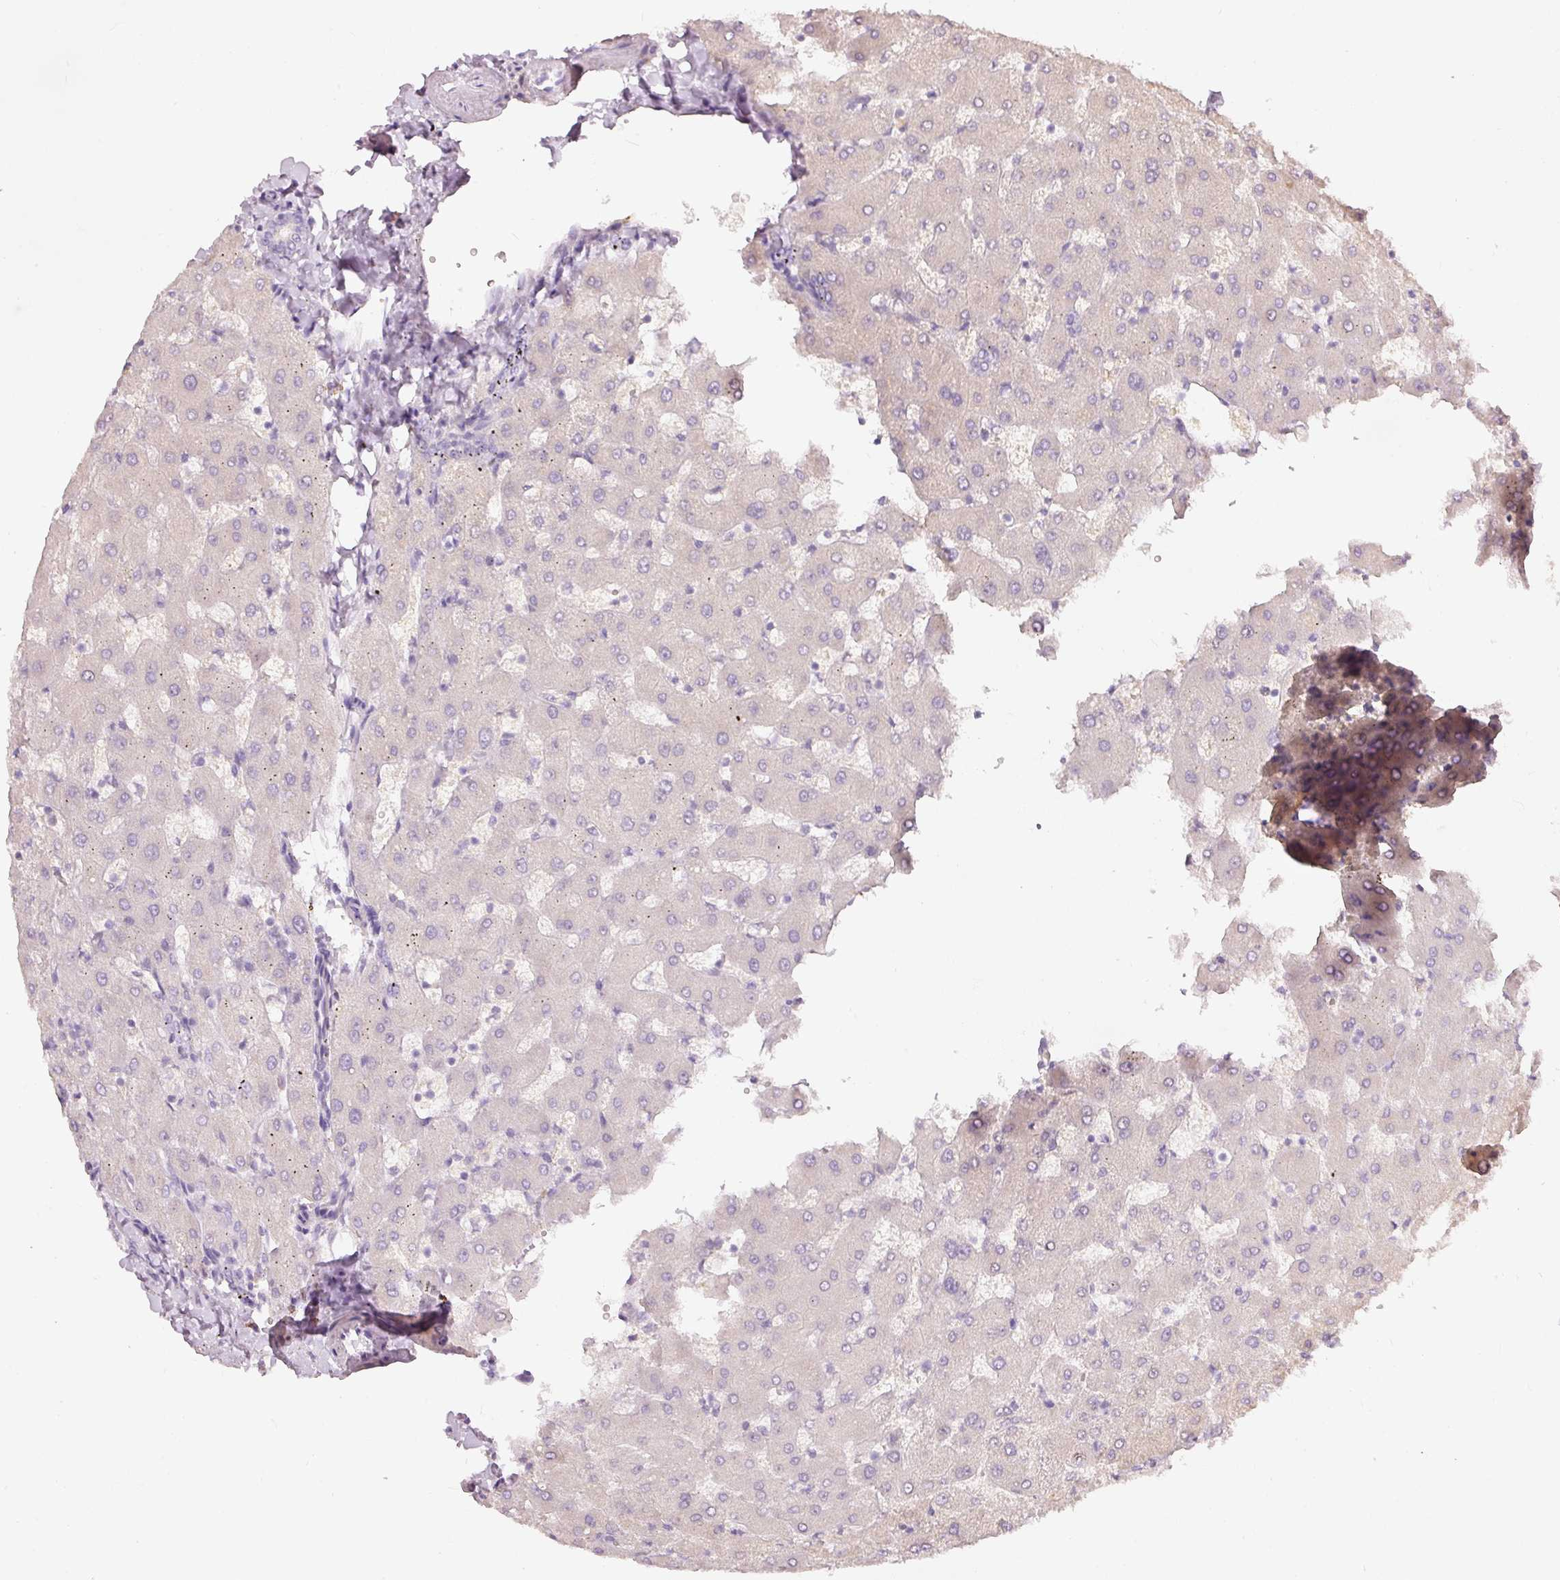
{"staining": {"intensity": "negative", "quantity": "none", "location": "none"}, "tissue": "liver", "cell_type": "Cholangiocytes", "image_type": "normal", "snomed": [{"axis": "morphology", "description": "Normal tissue, NOS"}, {"axis": "topography", "description": "Liver"}], "caption": "Immunohistochemistry image of normal liver: liver stained with DAB (3,3'-diaminobenzidine) reveals no significant protein positivity in cholangiocytes.", "gene": "MTHFD2", "patient": {"sex": "female", "age": 63}}